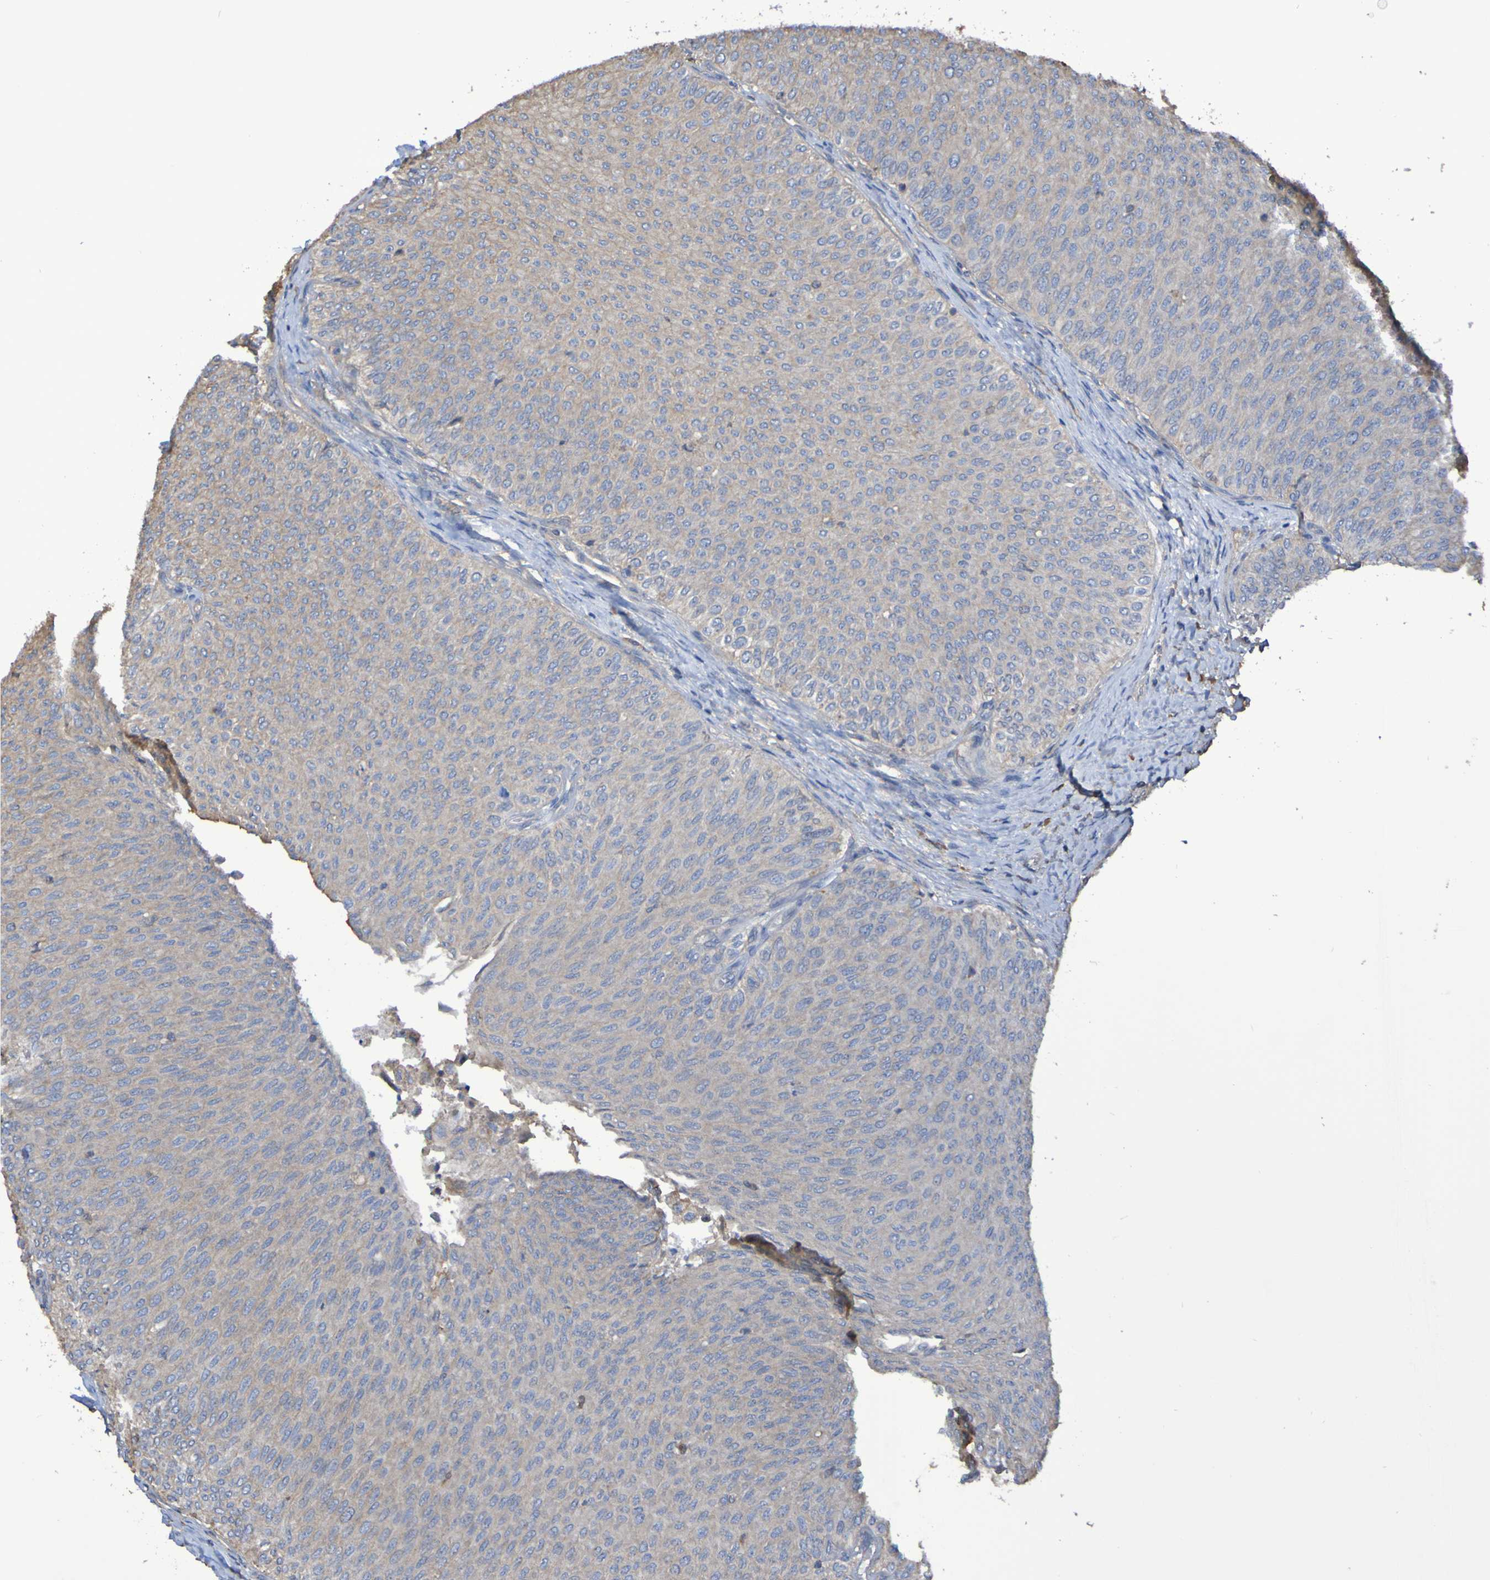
{"staining": {"intensity": "weak", "quantity": "25%-75%", "location": "cytoplasmic/membranous"}, "tissue": "urothelial cancer", "cell_type": "Tumor cells", "image_type": "cancer", "snomed": [{"axis": "morphology", "description": "Urothelial carcinoma, Low grade"}, {"axis": "topography", "description": "Urinary bladder"}], "caption": "Protein expression analysis of human urothelial cancer reveals weak cytoplasmic/membranous staining in approximately 25%-75% of tumor cells.", "gene": "SYNJ1", "patient": {"sex": "male", "age": 78}}